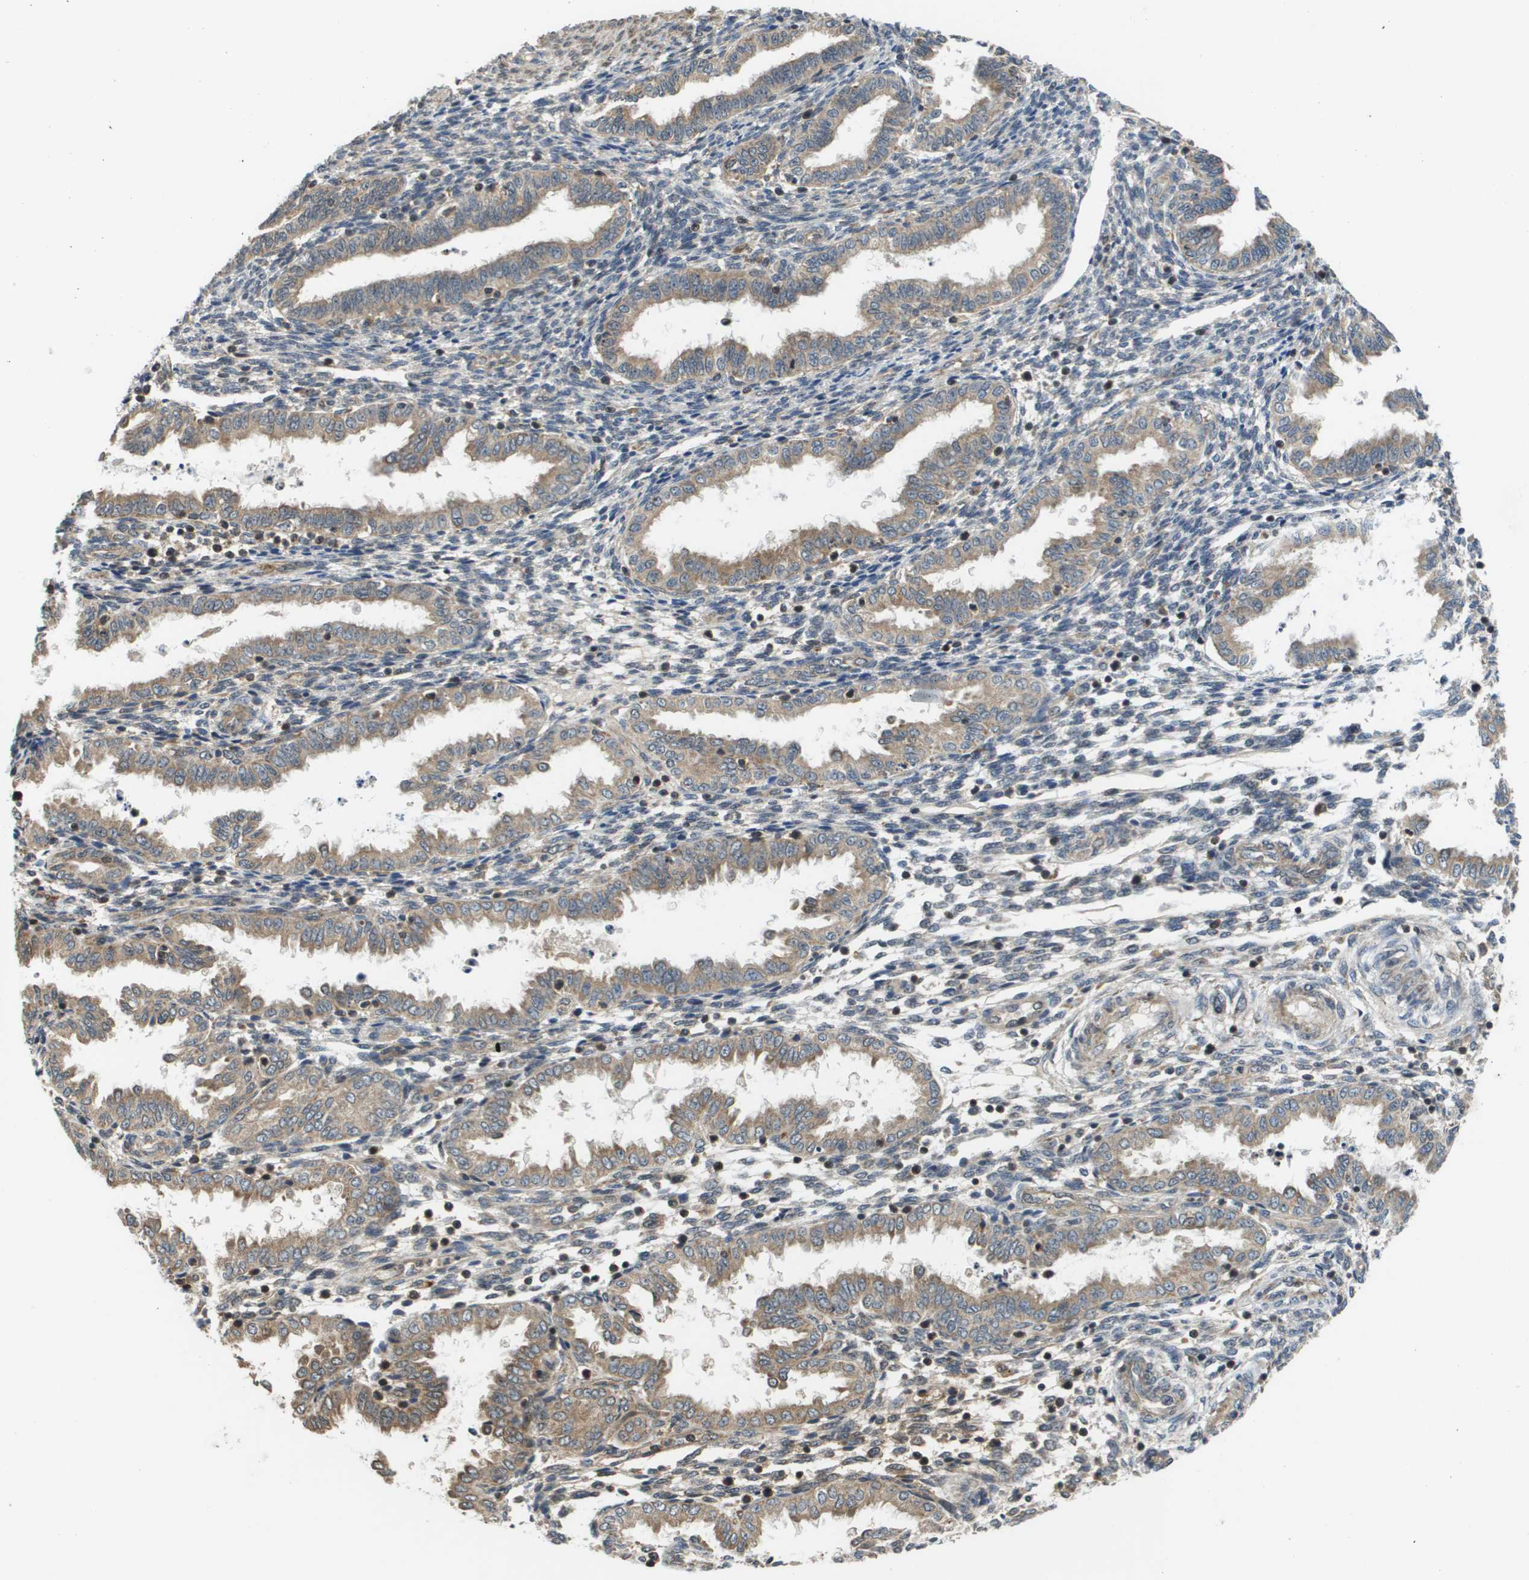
{"staining": {"intensity": "moderate", "quantity": "<25%", "location": "cytoplasmic/membranous"}, "tissue": "endometrium", "cell_type": "Cells in endometrial stroma", "image_type": "normal", "snomed": [{"axis": "morphology", "description": "Normal tissue, NOS"}, {"axis": "topography", "description": "Endometrium"}], "caption": "Endometrium stained with a protein marker reveals moderate staining in cells in endometrial stroma.", "gene": "RBM38", "patient": {"sex": "female", "age": 33}}